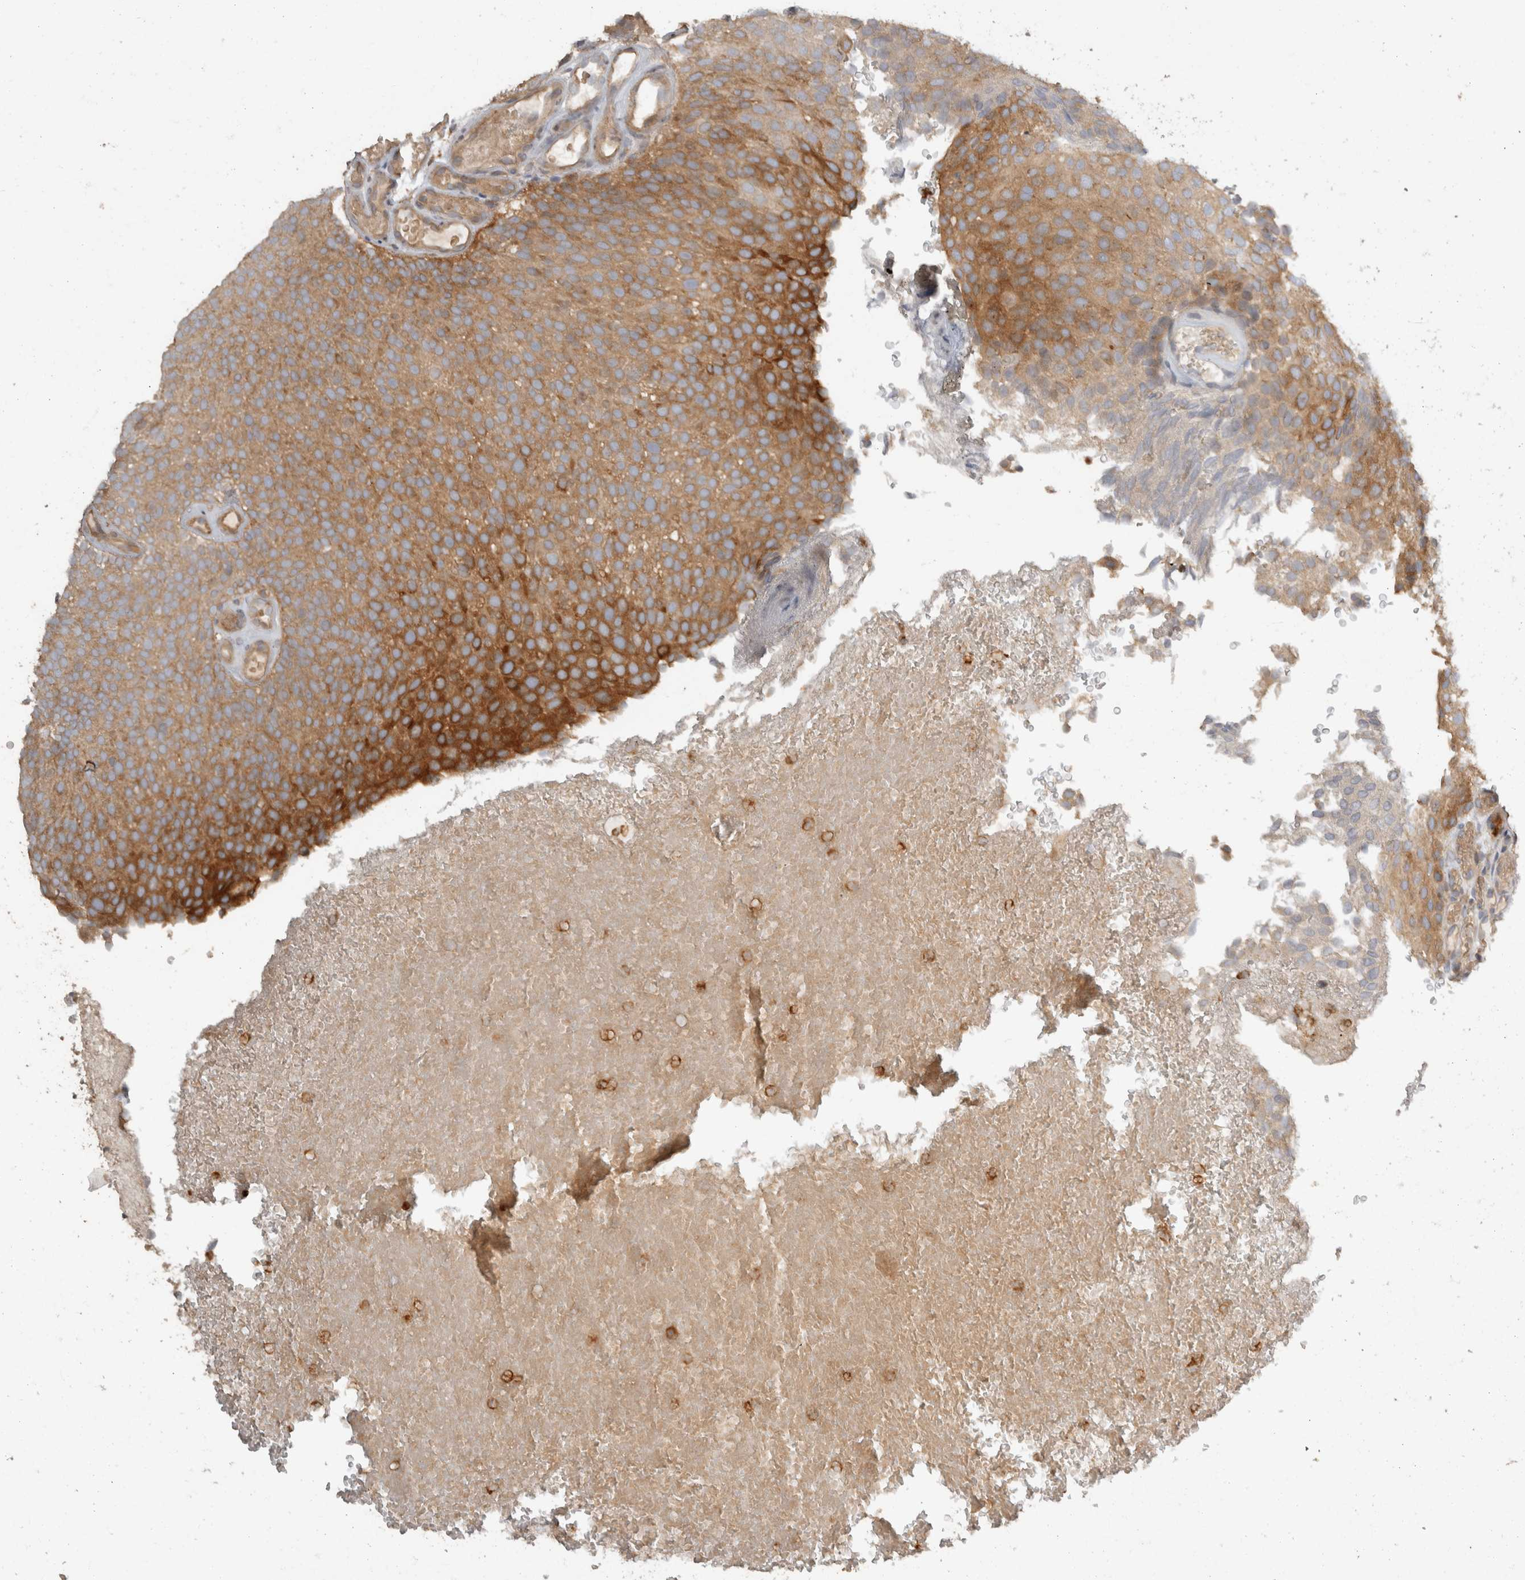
{"staining": {"intensity": "moderate", "quantity": ">75%", "location": "cytoplasmic/membranous"}, "tissue": "urothelial cancer", "cell_type": "Tumor cells", "image_type": "cancer", "snomed": [{"axis": "morphology", "description": "Urothelial carcinoma, Low grade"}, {"axis": "topography", "description": "Urinary bladder"}], "caption": "Urothelial carcinoma (low-grade) stained with a protein marker displays moderate staining in tumor cells.", "gene": "VEPH1", "patient": {"sex": "male", "age": 78}}